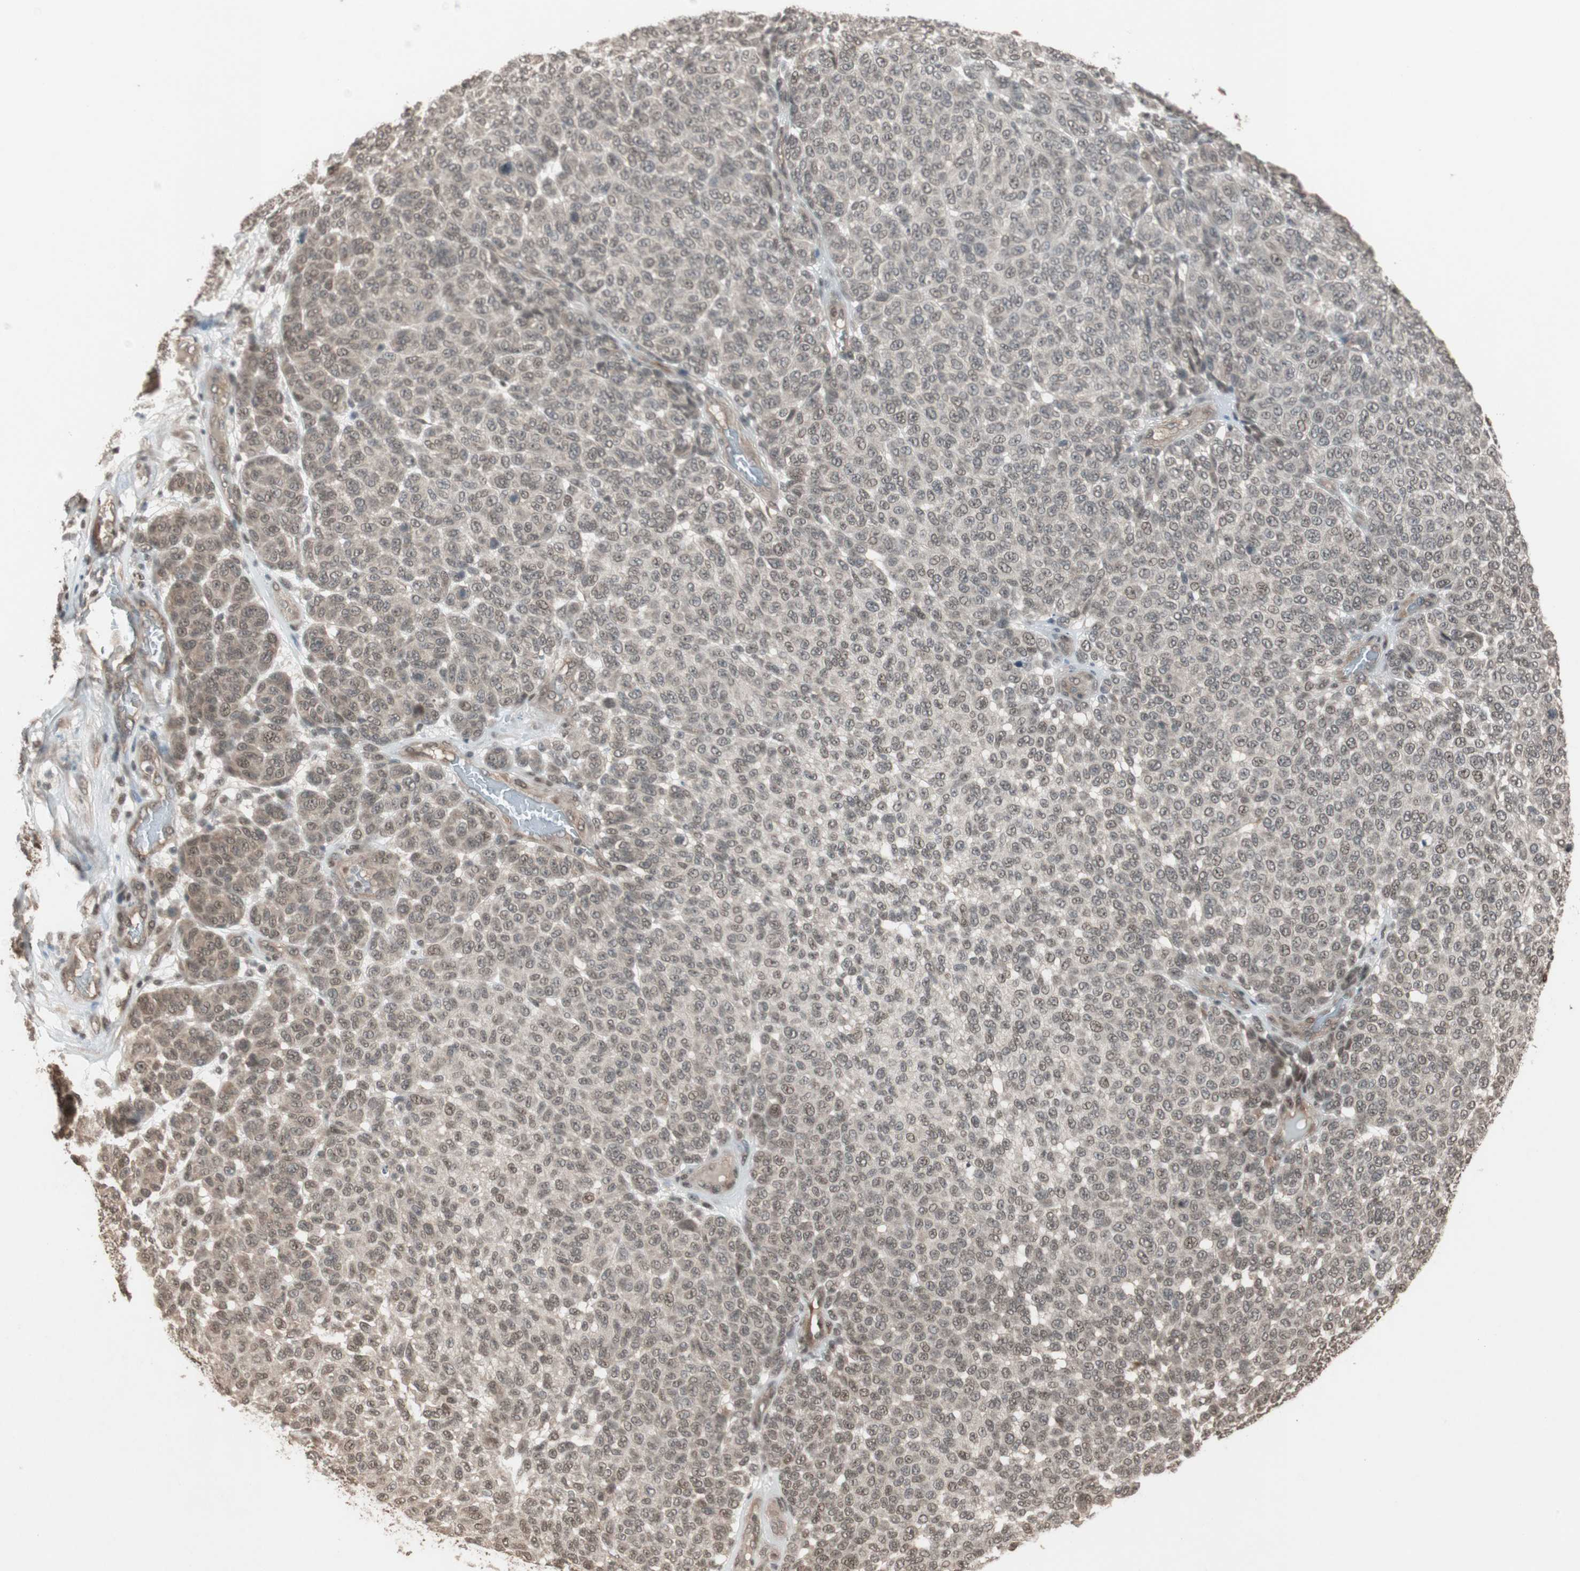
{"staining": {"intensity": "weak", "quantity": "25%-75%", "location": "nuclear"}, "tissue": "melanoma", "cell_type": "Tumor cells", "image_type": "cancer", "snomed": [{"axis": "morphology", "description": "Malignant melanoma, NOS"}, {"axis": "topography", "description": "Skin"}], "caption": "This micrograph demonstrates immunohistochemistry staining of human melanoma, with low weak nuclear expression in approximately 25%-75% of tumor cells.", "gene": "DRAP1", "patient": {"sex": "male", "age": 59}}